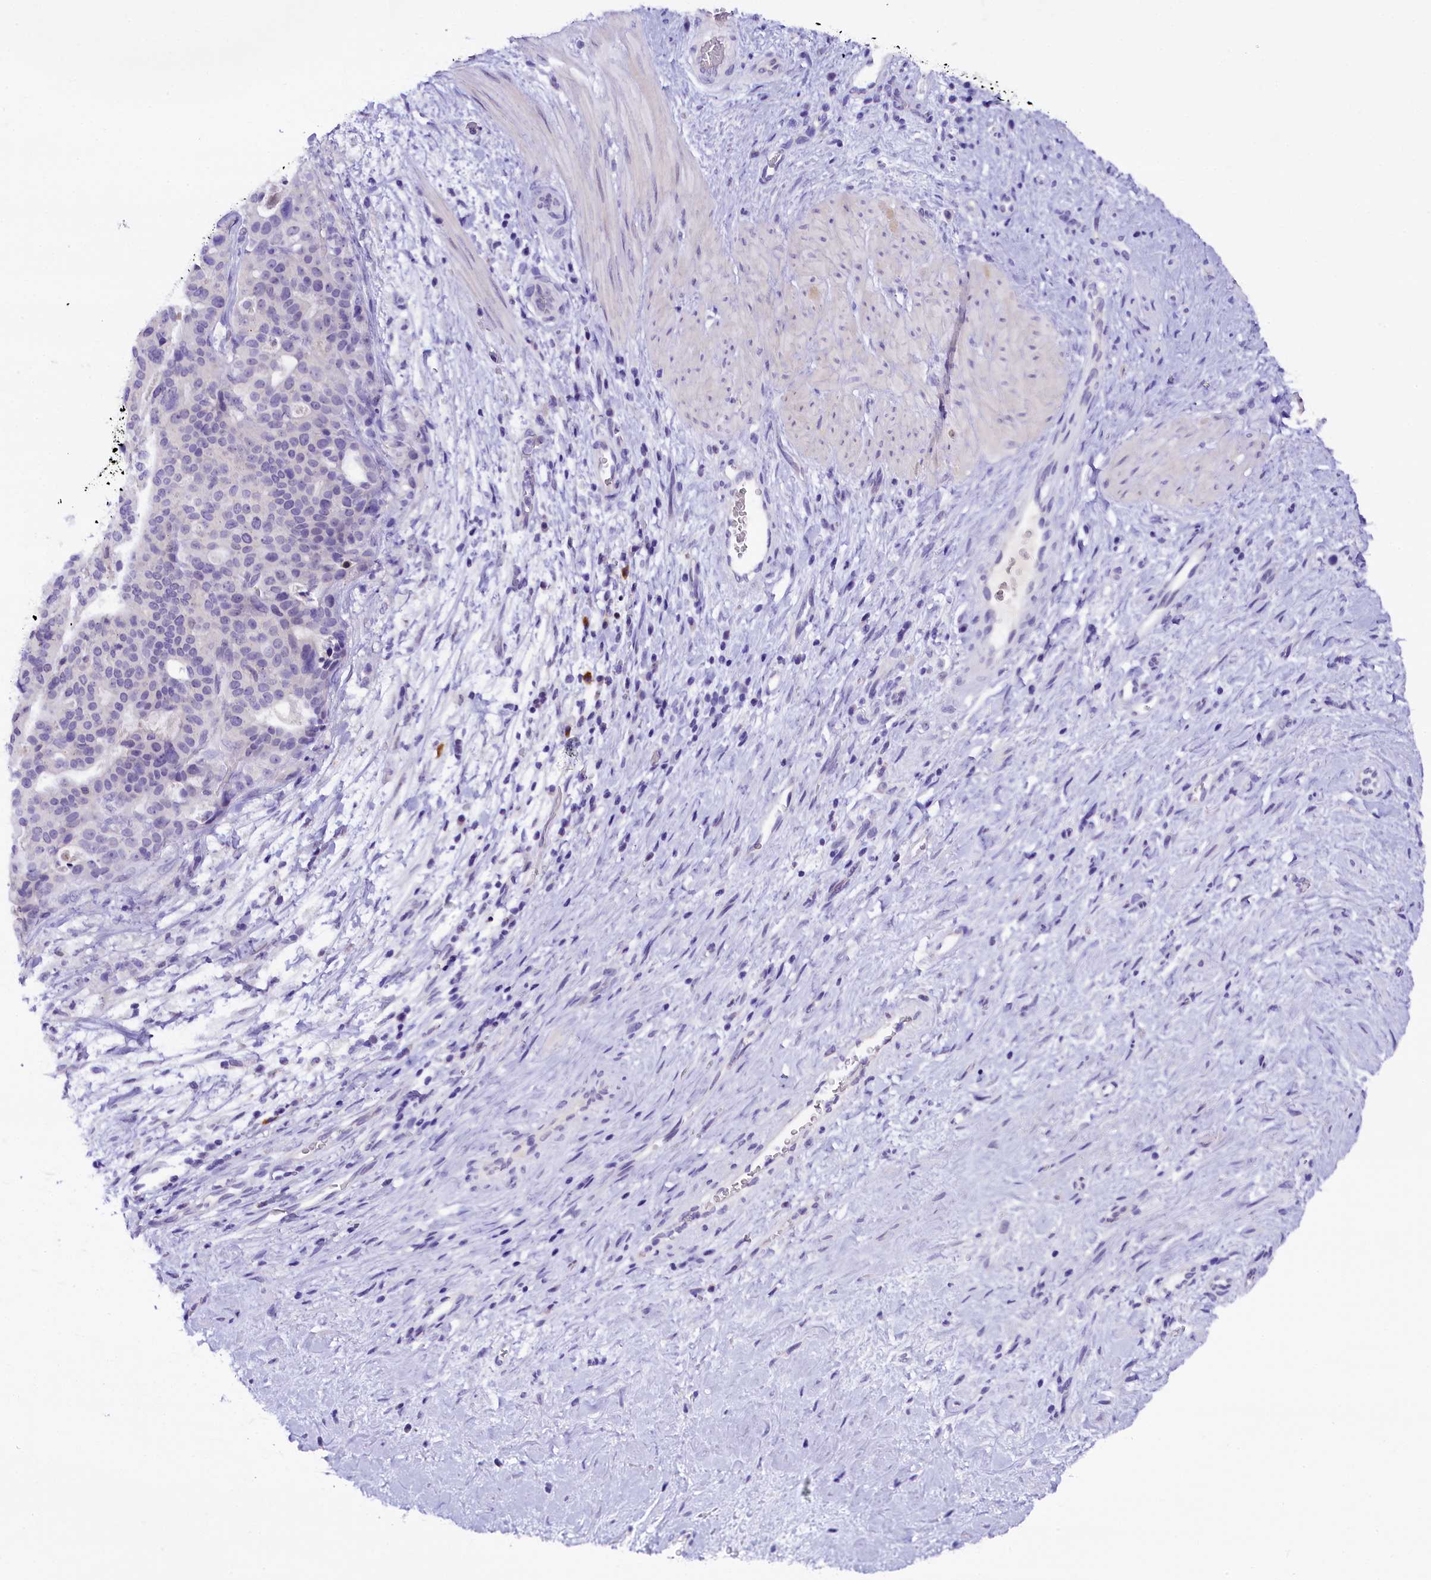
{"staining": {"intensity": "negative", "quantity": "none", "location": "none"}, "tissue": "stomach cancer", "cell_type": "Tumor cells", "image_type": "cancer", "snomed": [{"axis": "morphology", "description": "Adenocarcinoma, NOS"}, {"axis": "topography", "description": "Stomach"}], "caption": "Adenocarcinoma (stomach) stained for a protein using immunohistochemistry (IHC) reveals no staining tumor cells.", "gene": "IQCN", "patient": {"sex": "male", "age": 48}}